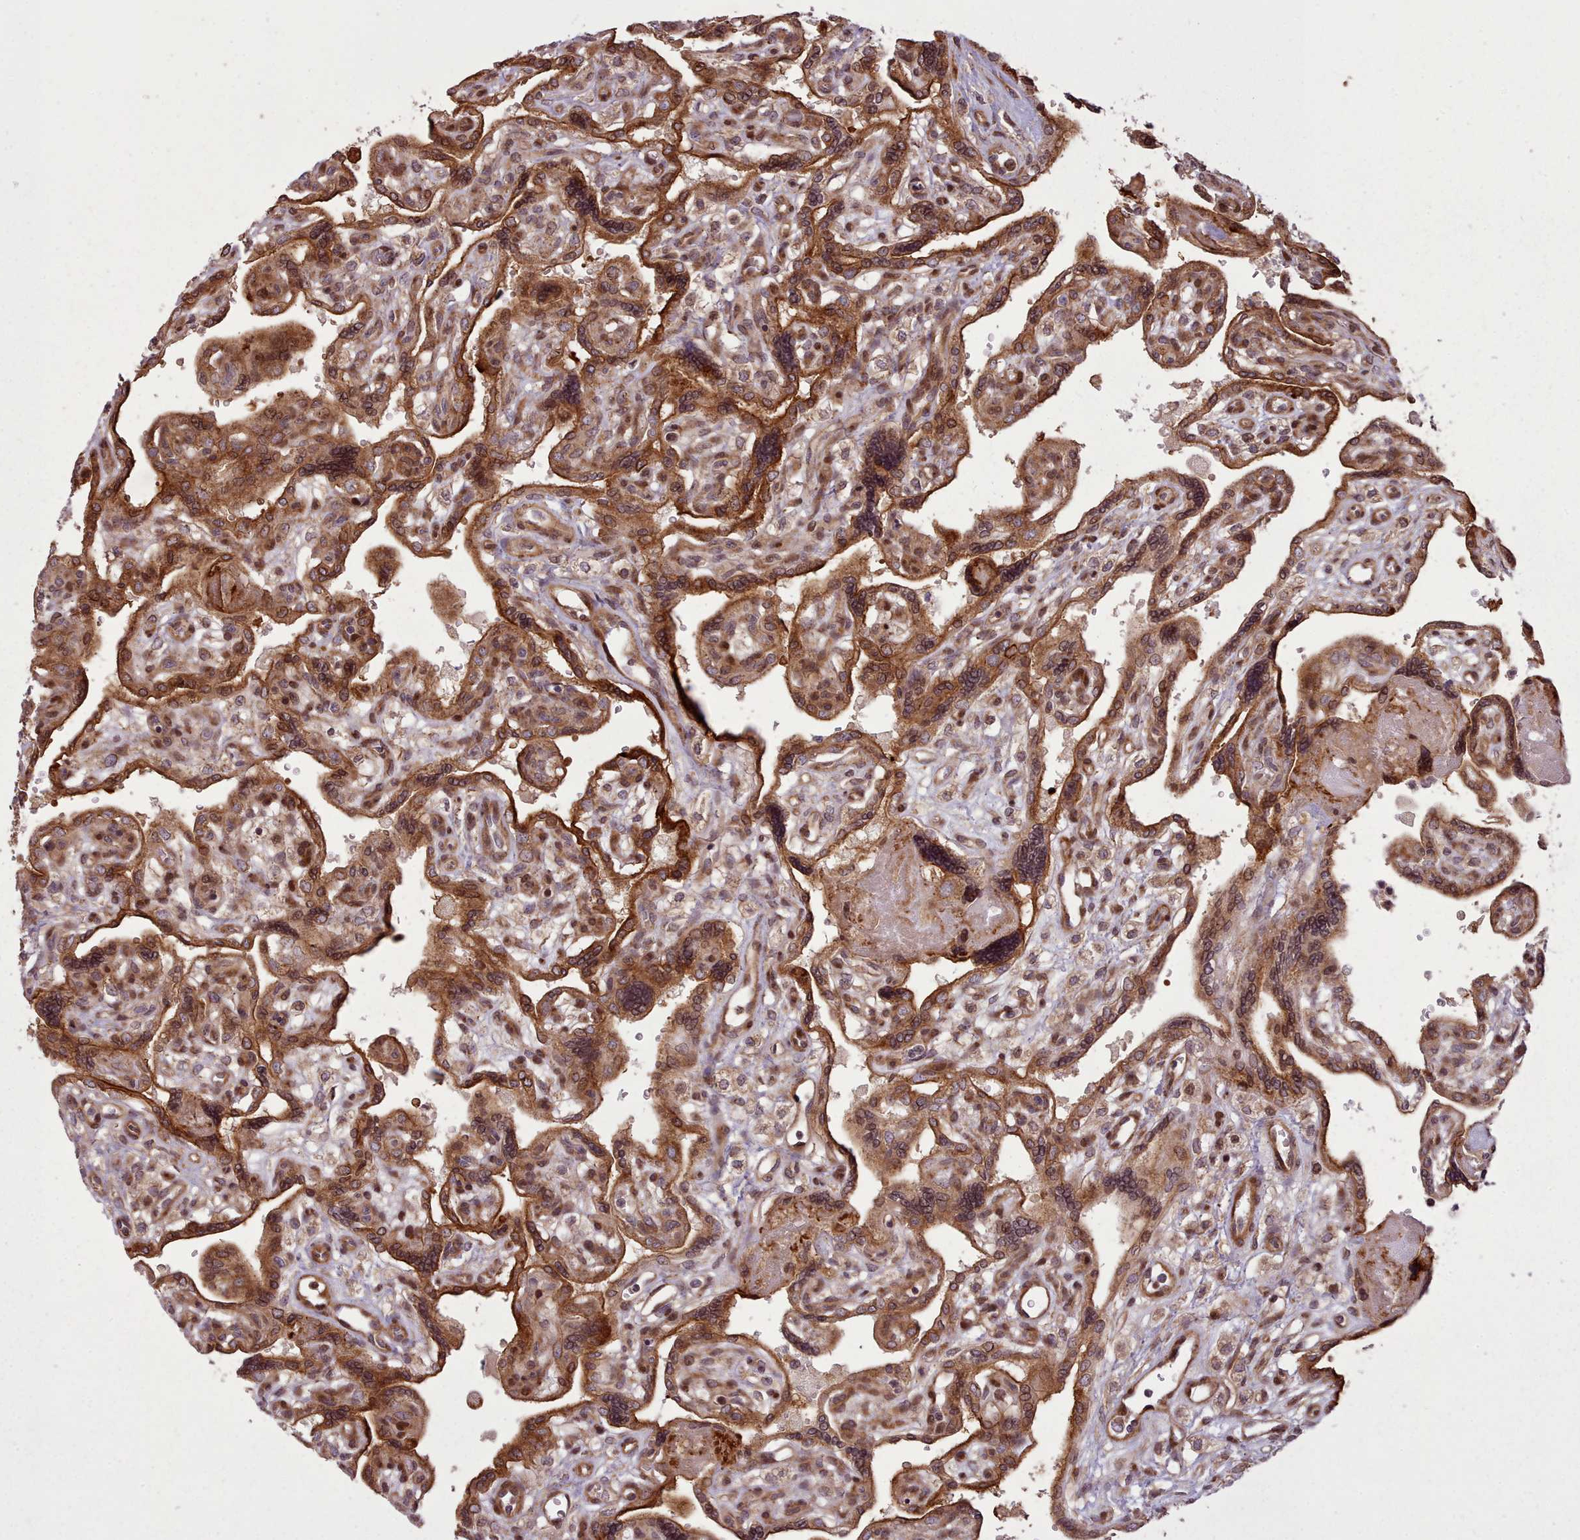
{"staining": {"intensity": "moderate", "quantity": ">75%", "location": "cytoplasmic/membranous,nuclear"}, "tissue": "placenta", "cell_type": "Decidual cells", "image_type": "normal", "snomed": [{"axis": "morphology", "description": "Normal tissue, NOS"}, {"axis": "topography", "description": "Placenta"}], "caption": "Immunohistochemical staining of benign placenta demonstrates medium levels of moderate cytoplasmic/membranous,nuclear positivity in approximately >75% of decidual cells.", "gene": "NLRP7", "patient": {"sex": "female", "age": 39}}